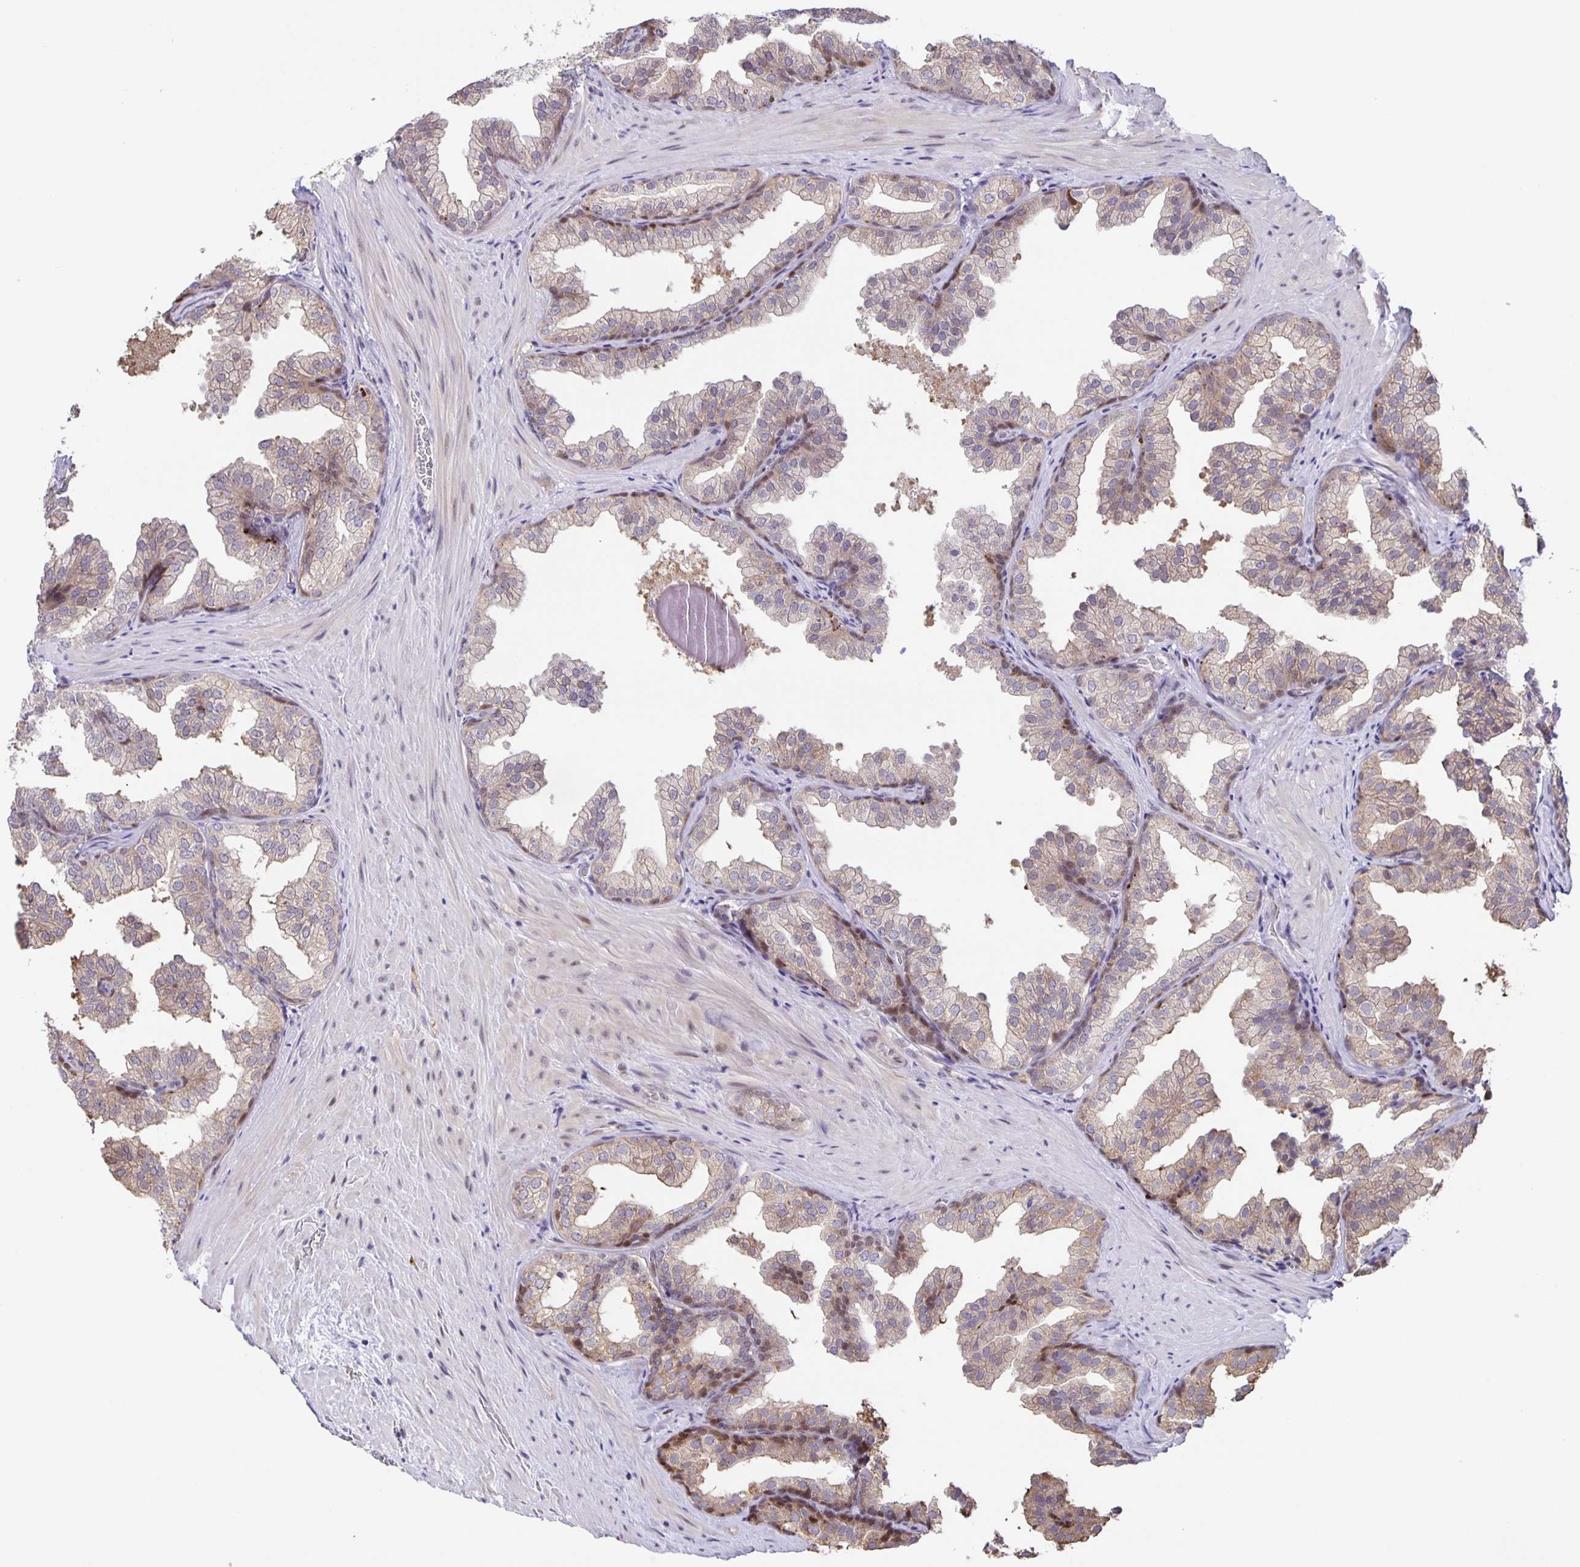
{"staining": {"intensity": "weak", "quantity": "<25%", "location": "cytoplasmic/membranous"}, "tissue": "prostate", "cell_type": "Glandular cells", "image_type": "normal", "snomed": [{"axis": "morphology", "description": "Normal tissue, NOS"}, {"axis": "topography", "description": "Prostate"}], "caption": "Protein analysis of benign prostate reveals no significant positivity in glandular cells. The staining is performed using DAB brown chromogen with nuclei counter-stained in using hematoxylin.", "gene": "MAPK12", "patient": {"sex": "male", "age": 37}}